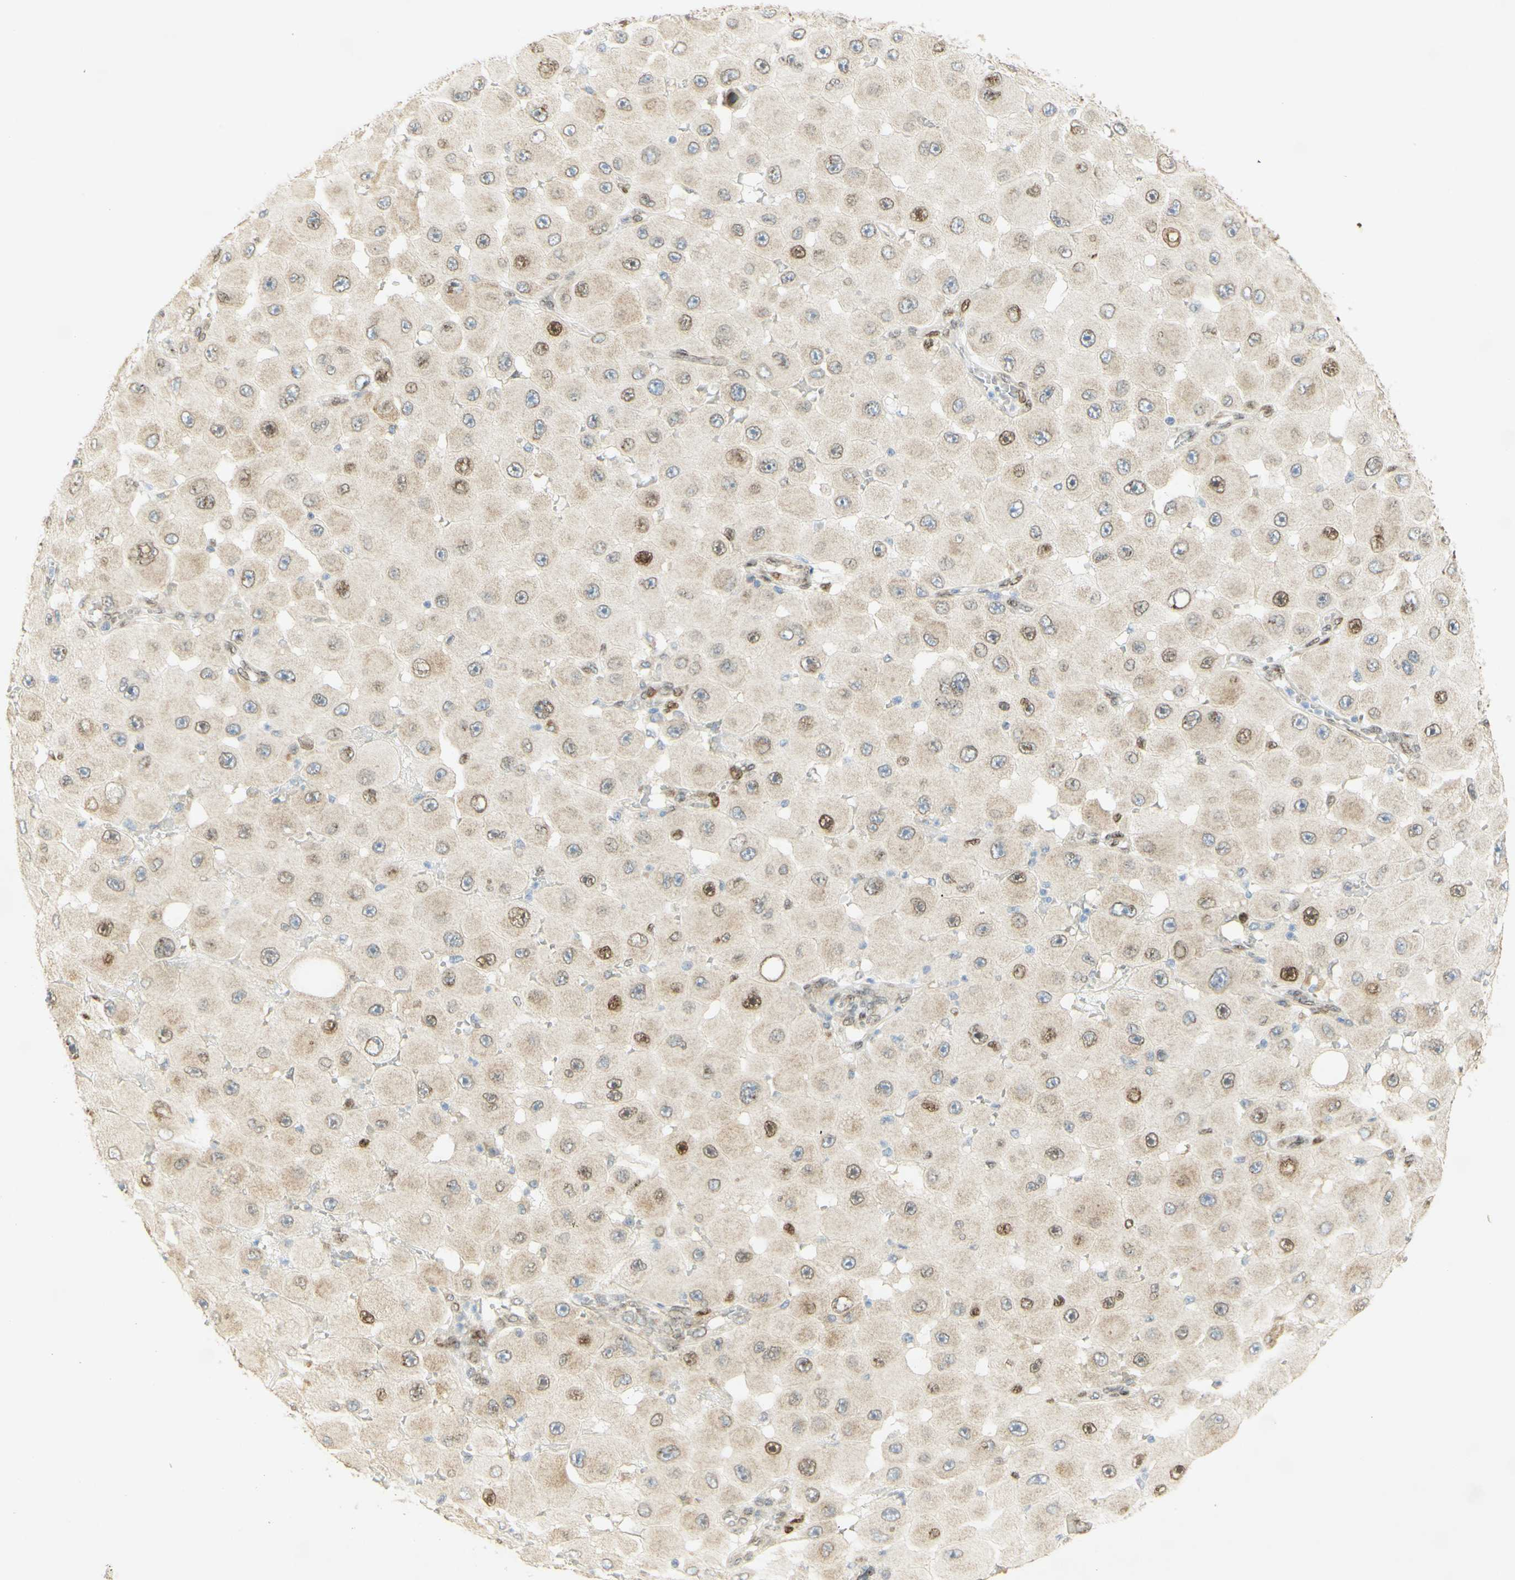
{"staining": {"intensity": "strong", "quantity": "<25%", "location": "cytoplasmic/membranous,nuclear"}, "tissue": "melanoma", "cell_type": "Tumor cells", "image_type": "cancer", "snomed": [{"axis": "morphology", "description": "Malignant melanoma, NOS"}, {"axis": "topography", "description": "Skin"}], "caption": "Immunohistochemical staining of human melanoma displays strong cytoplasmic/membranous and nuclear protein expression in about <25% of tumor cells.", "gene": "E2F1", "patient": {"sex": "female", "age": 81}}